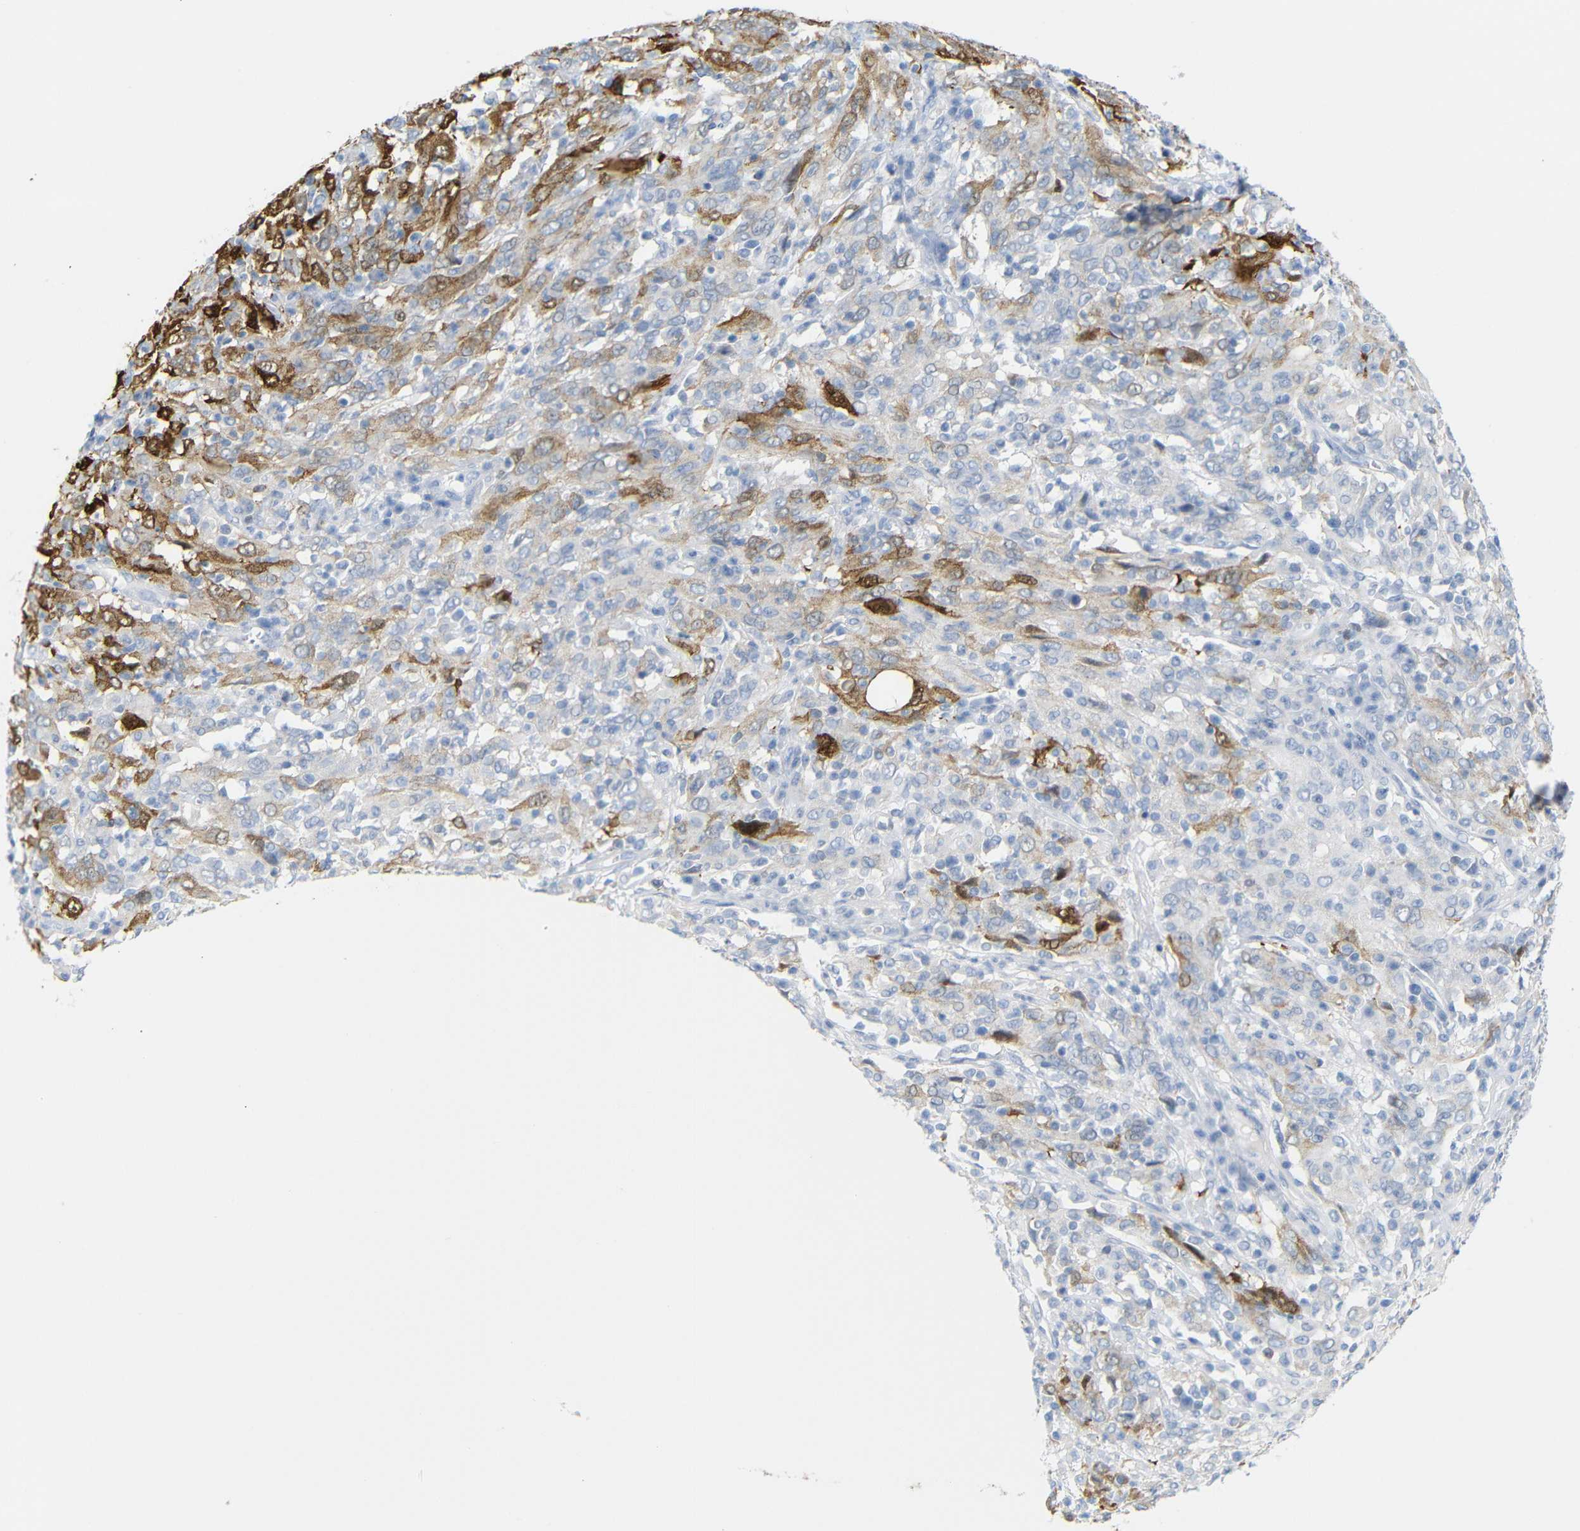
{"staining": {"intensity": "moderate", "quantity": "25%-75%", "location": "cytoplasmic/membranous"}, "tissue": "cervical cancer", "cell_type": "Tumor cells", "image_type": "cancer", "snomed": [{"axis": "morphology", "description": "Squamous cell carcinoma, NOS"}, {"axis": "topography", "description": "Cervix"}], "caption": "IHC (DAB) staining of cervical cancer (squamous cell carcinoma) reveals moderate cytoplasmic/membranous protein positivity in approximately 25%-75% of tumor cells.", "gene": "MT1A", "patient": {"sex": "female", "age": 46}}